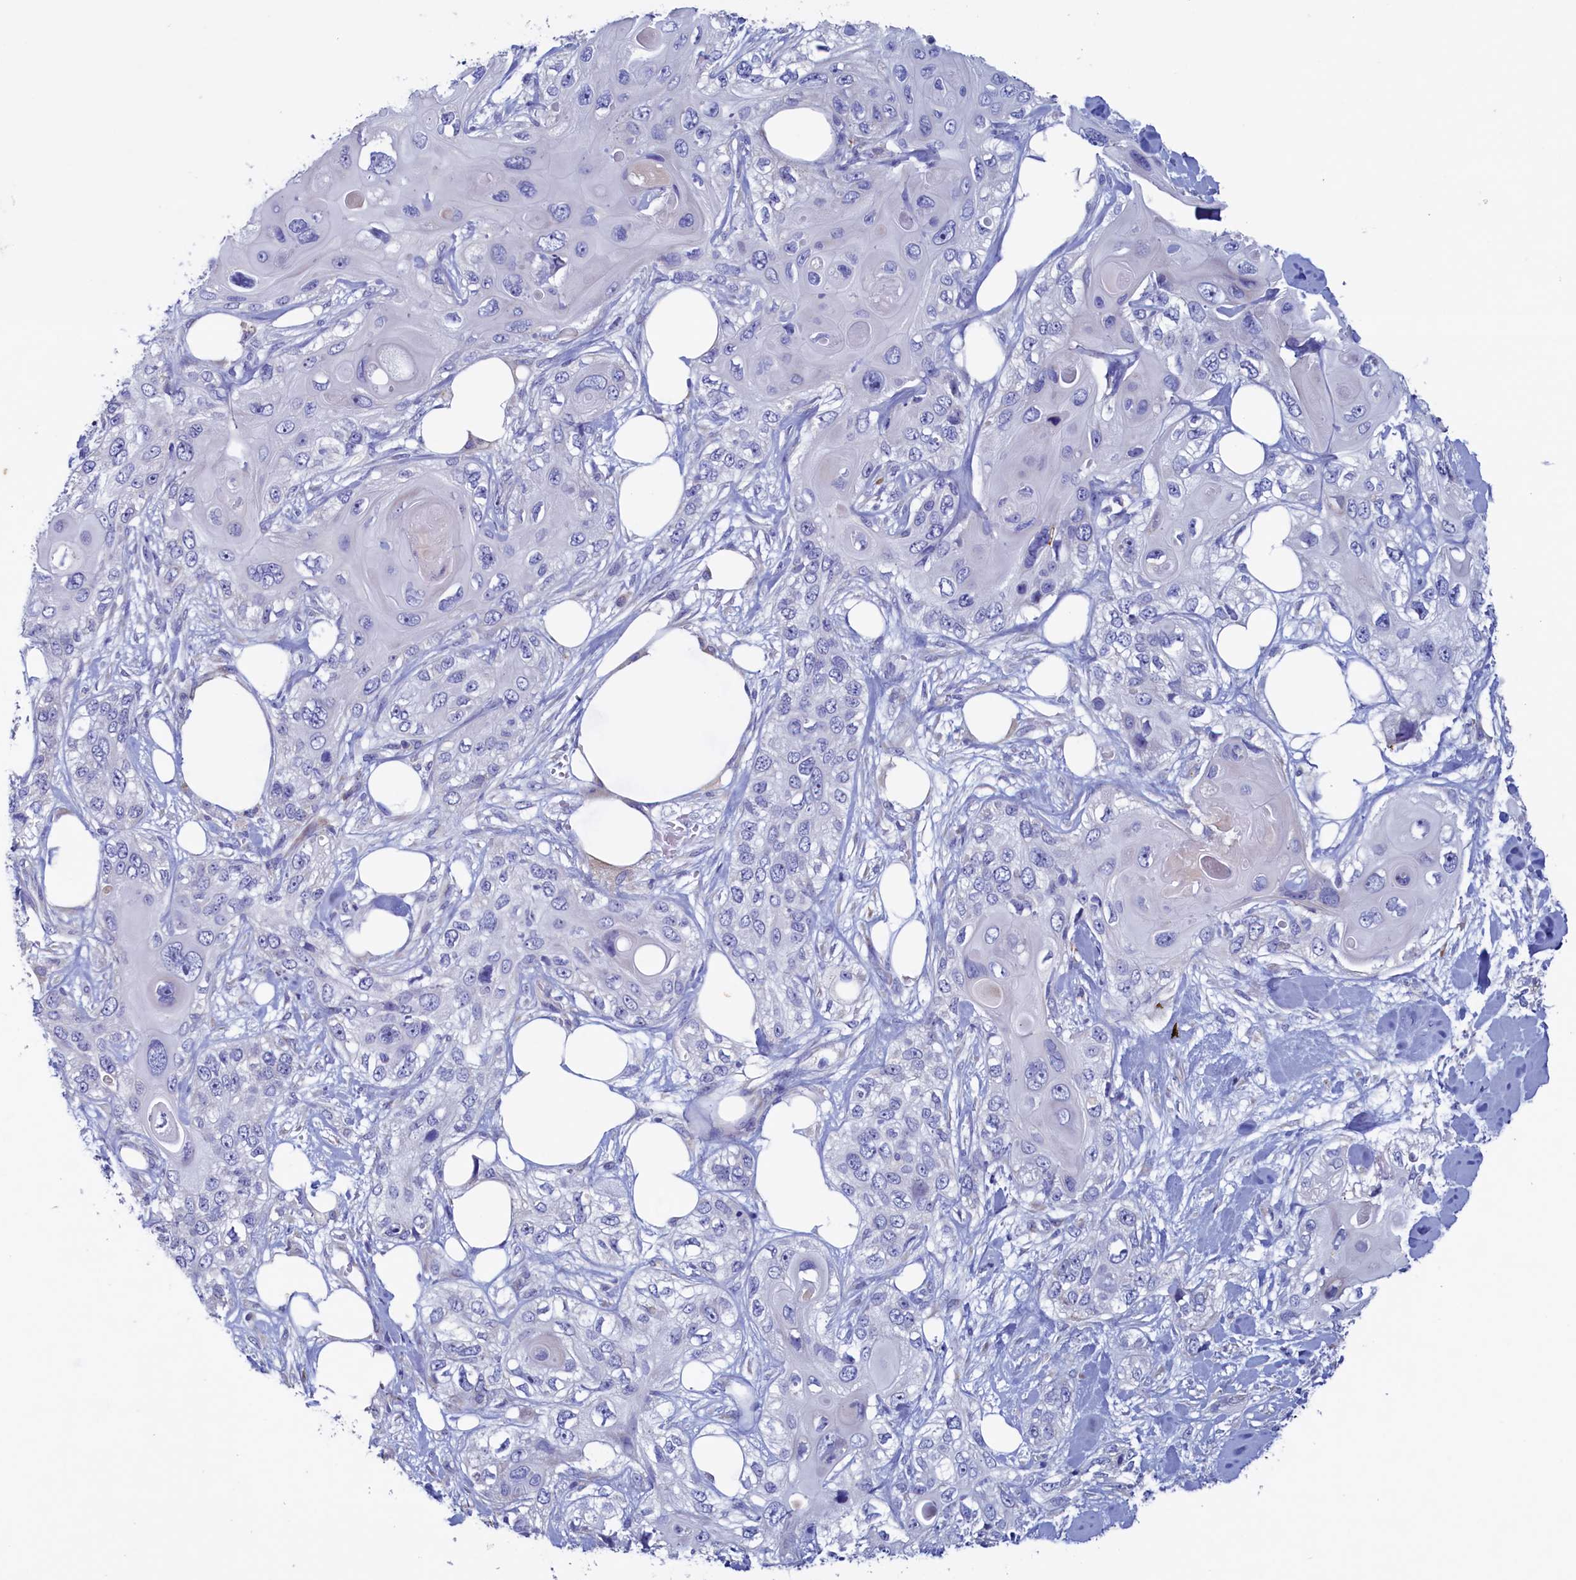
{"staining": {"intensity": "negative", "quantity": "none", "location": "none"}, "tissue": "skin cancer", "cell_type": "Tumor cells", "image_type": "cancer", "snomed": [{"axis": "morphology", "description": "Normal tissue, NOS"}, {"axis": "morphology", "description": "Squamous cell carcinoma, NOS"}, {"axis": "topography", "description": "Skin"}], "caption": "This is an IHC image of skin cancer. There is no positivity in tumor cells.", "gene": "CBLIF", "patient": {"sex": "male", "age": 72}}